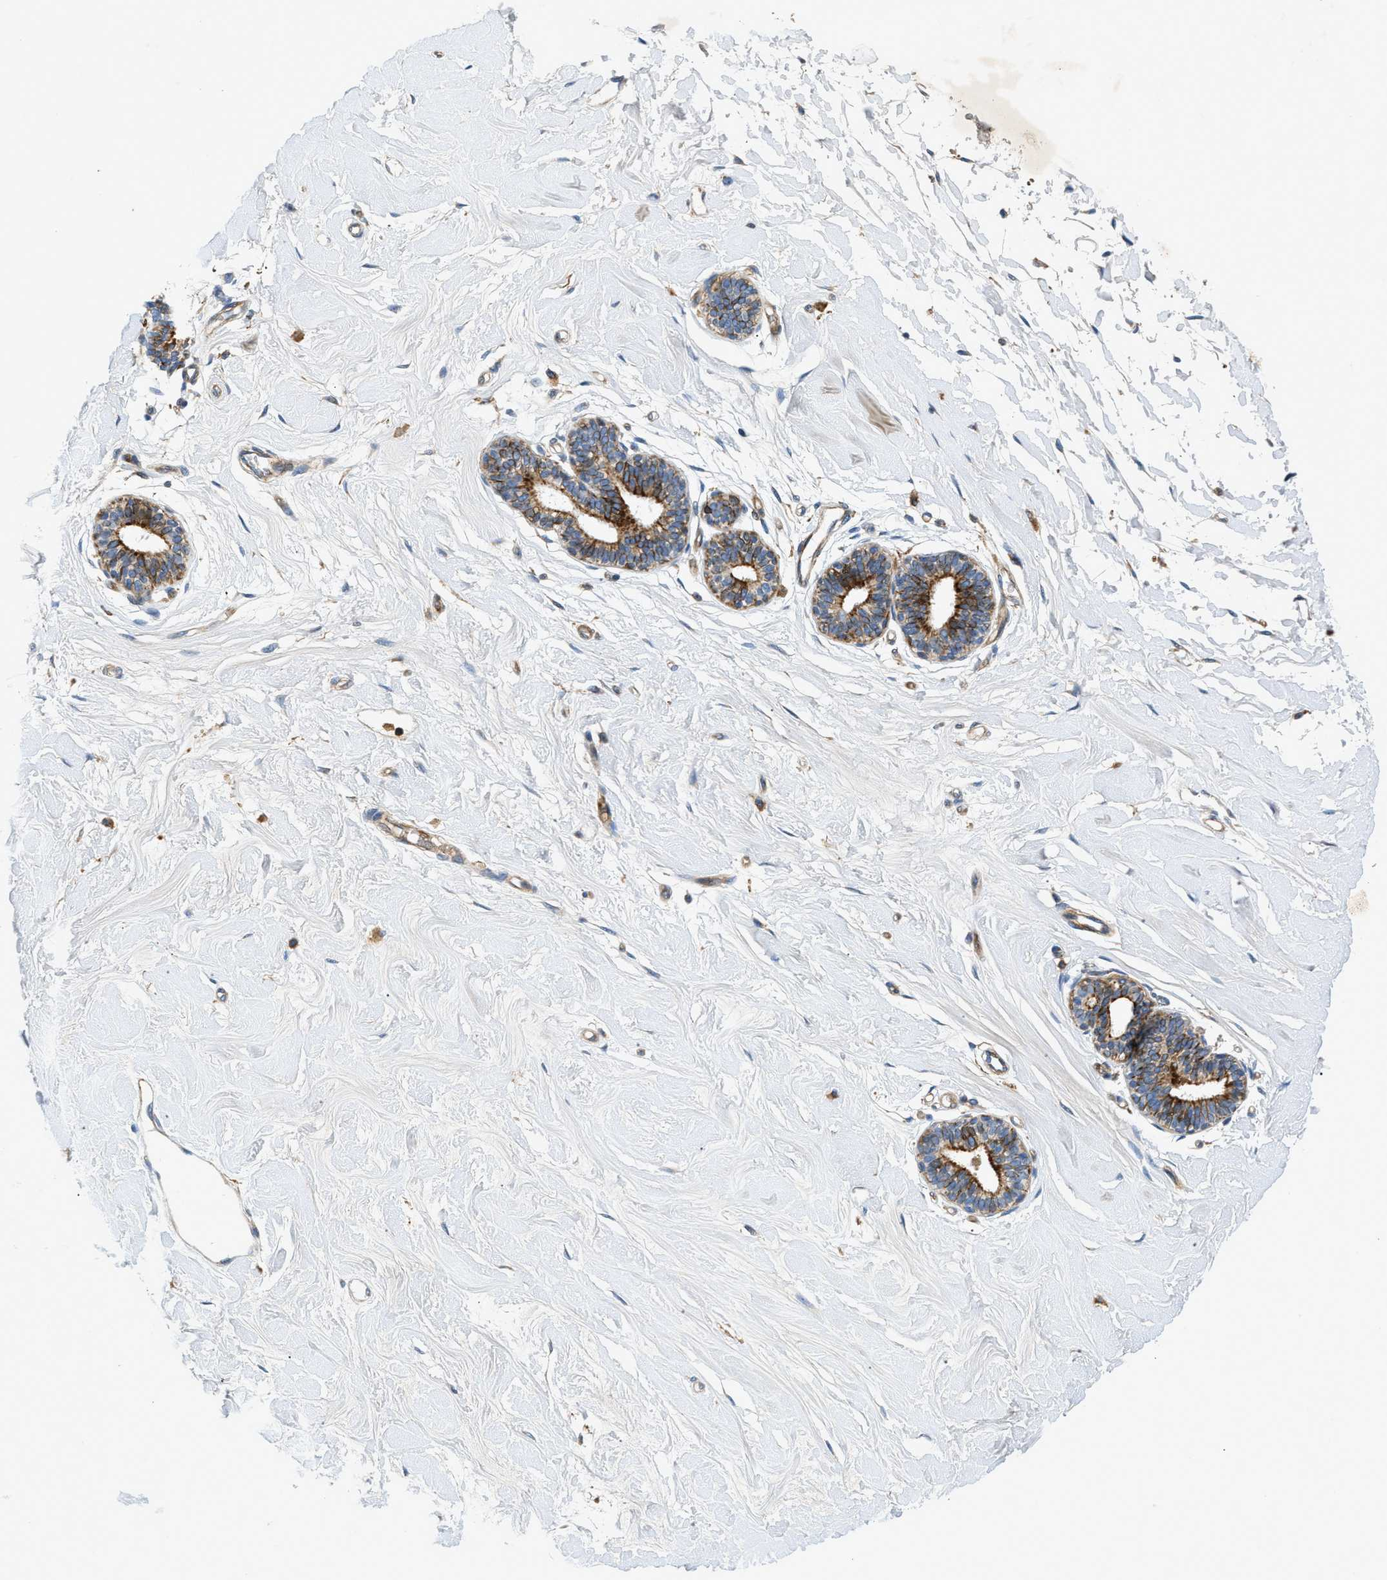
{"staining": {"intensity": "negative", "quantity": "none", "location": "none"}, "tissue": "breast", "cell_type": "Adipocytes", "image_type": "normal", "snomed": [{"axis": "morphology", "description": "Normal tissue, NOS"}, {"axis": "morphology", "description": "Lobular carcinoma"}, {"axis": "topography", "description": "Breast"}], "caption": "Immunohistochemistry of normal human breast exhibits no expression in adipocytes.", "gene": "DHODH", "patient": {"sex": "female", "age": 59}}